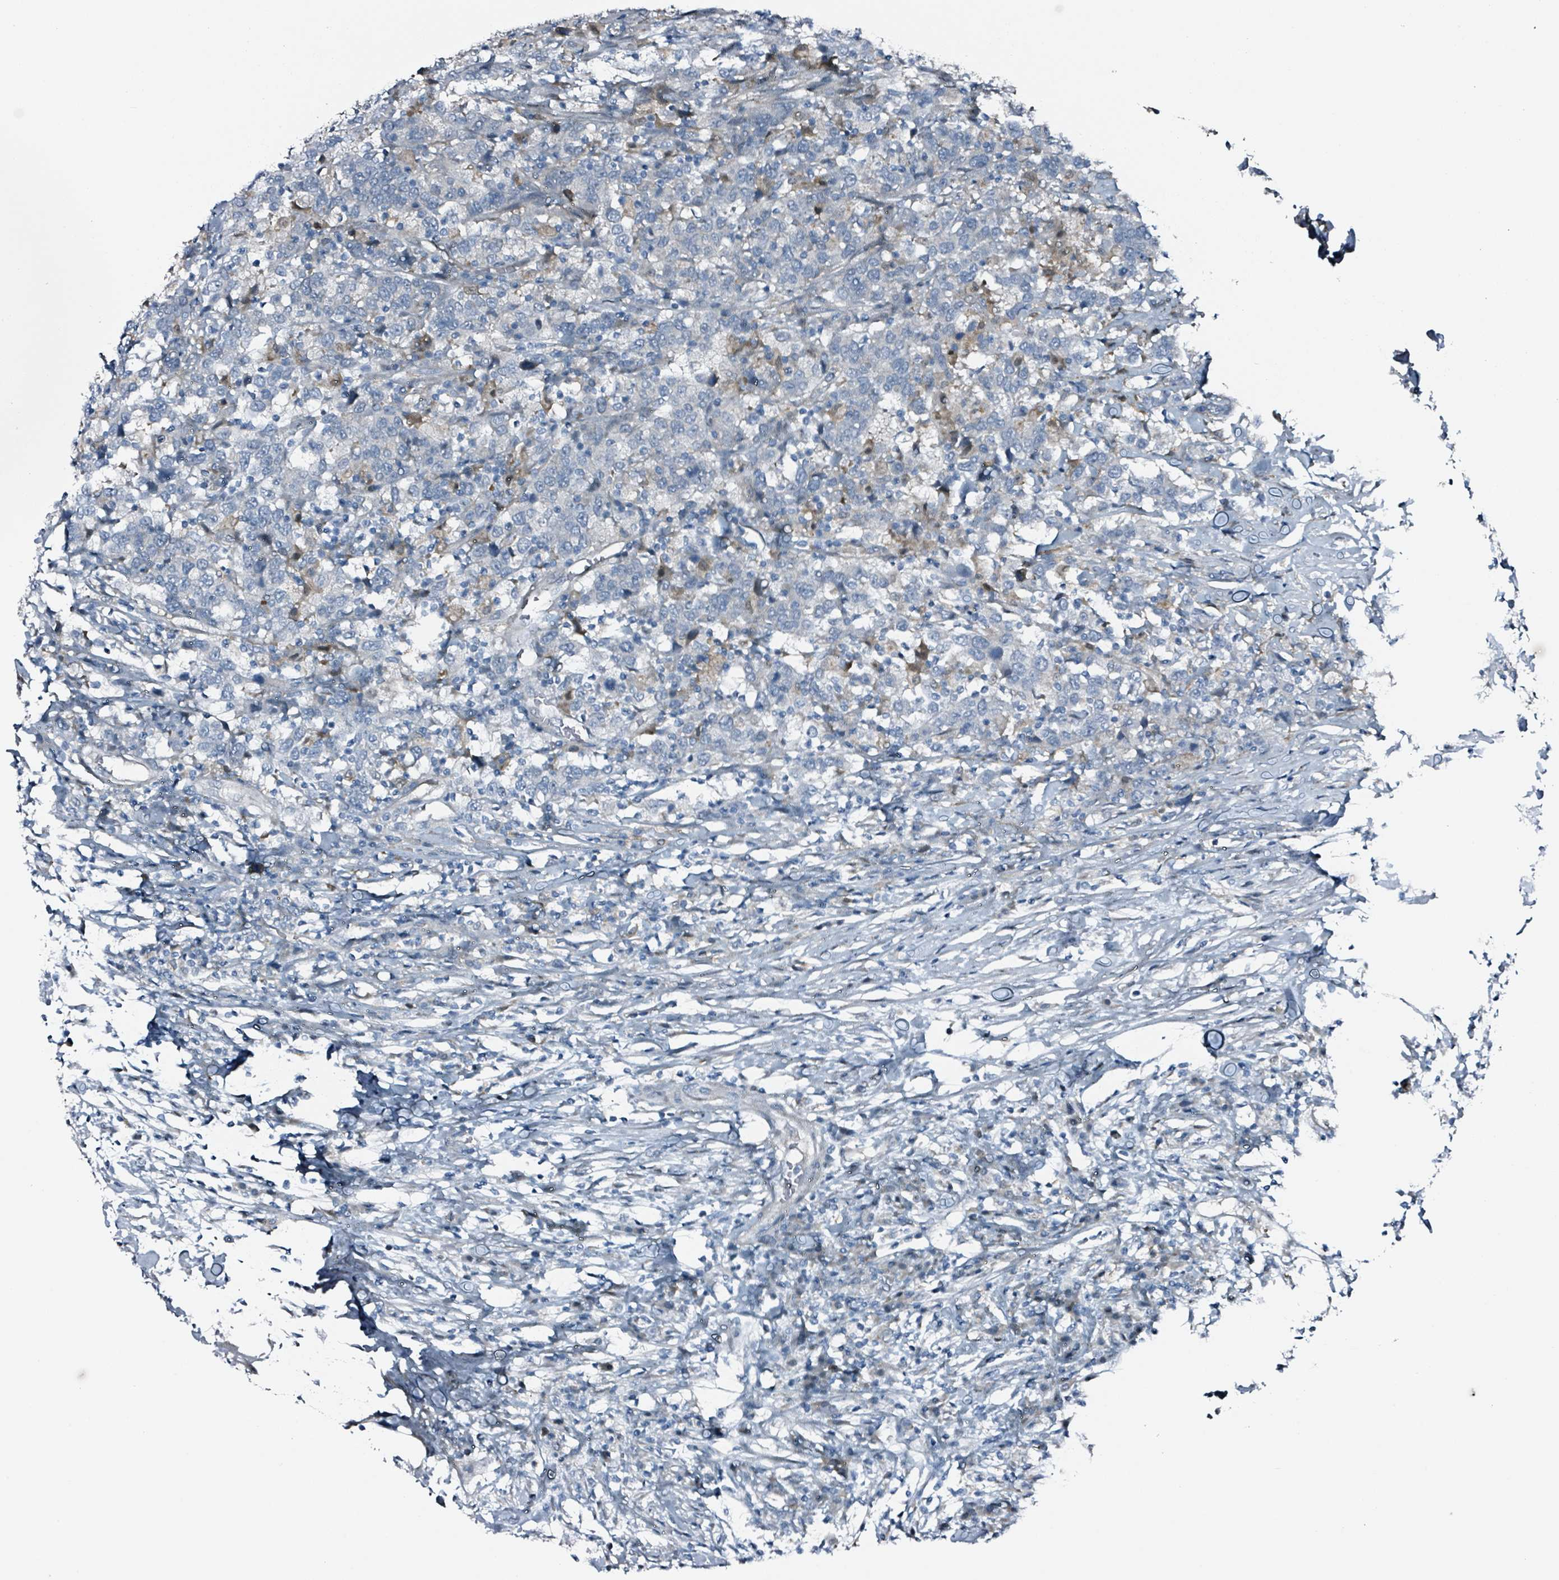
{"staining": {"intensity": "negative", "quantity": "none", "location": "none"}, "tissue": "urothelial cancer", "cell_type": "Tumor cells", "image_type": "cancer", "snomed": [{"axis": "morphology", "description": "Urothelial carcinoma, High grade"}, {"axis": "topography", "description": "Urinary bladder"}], "caption": "The micrograph demonstrates no significant positivity in tumor cells of urothelial cancer.", "gene": "B3GAT3", "patient": {"sex": "male", "age": 61}}